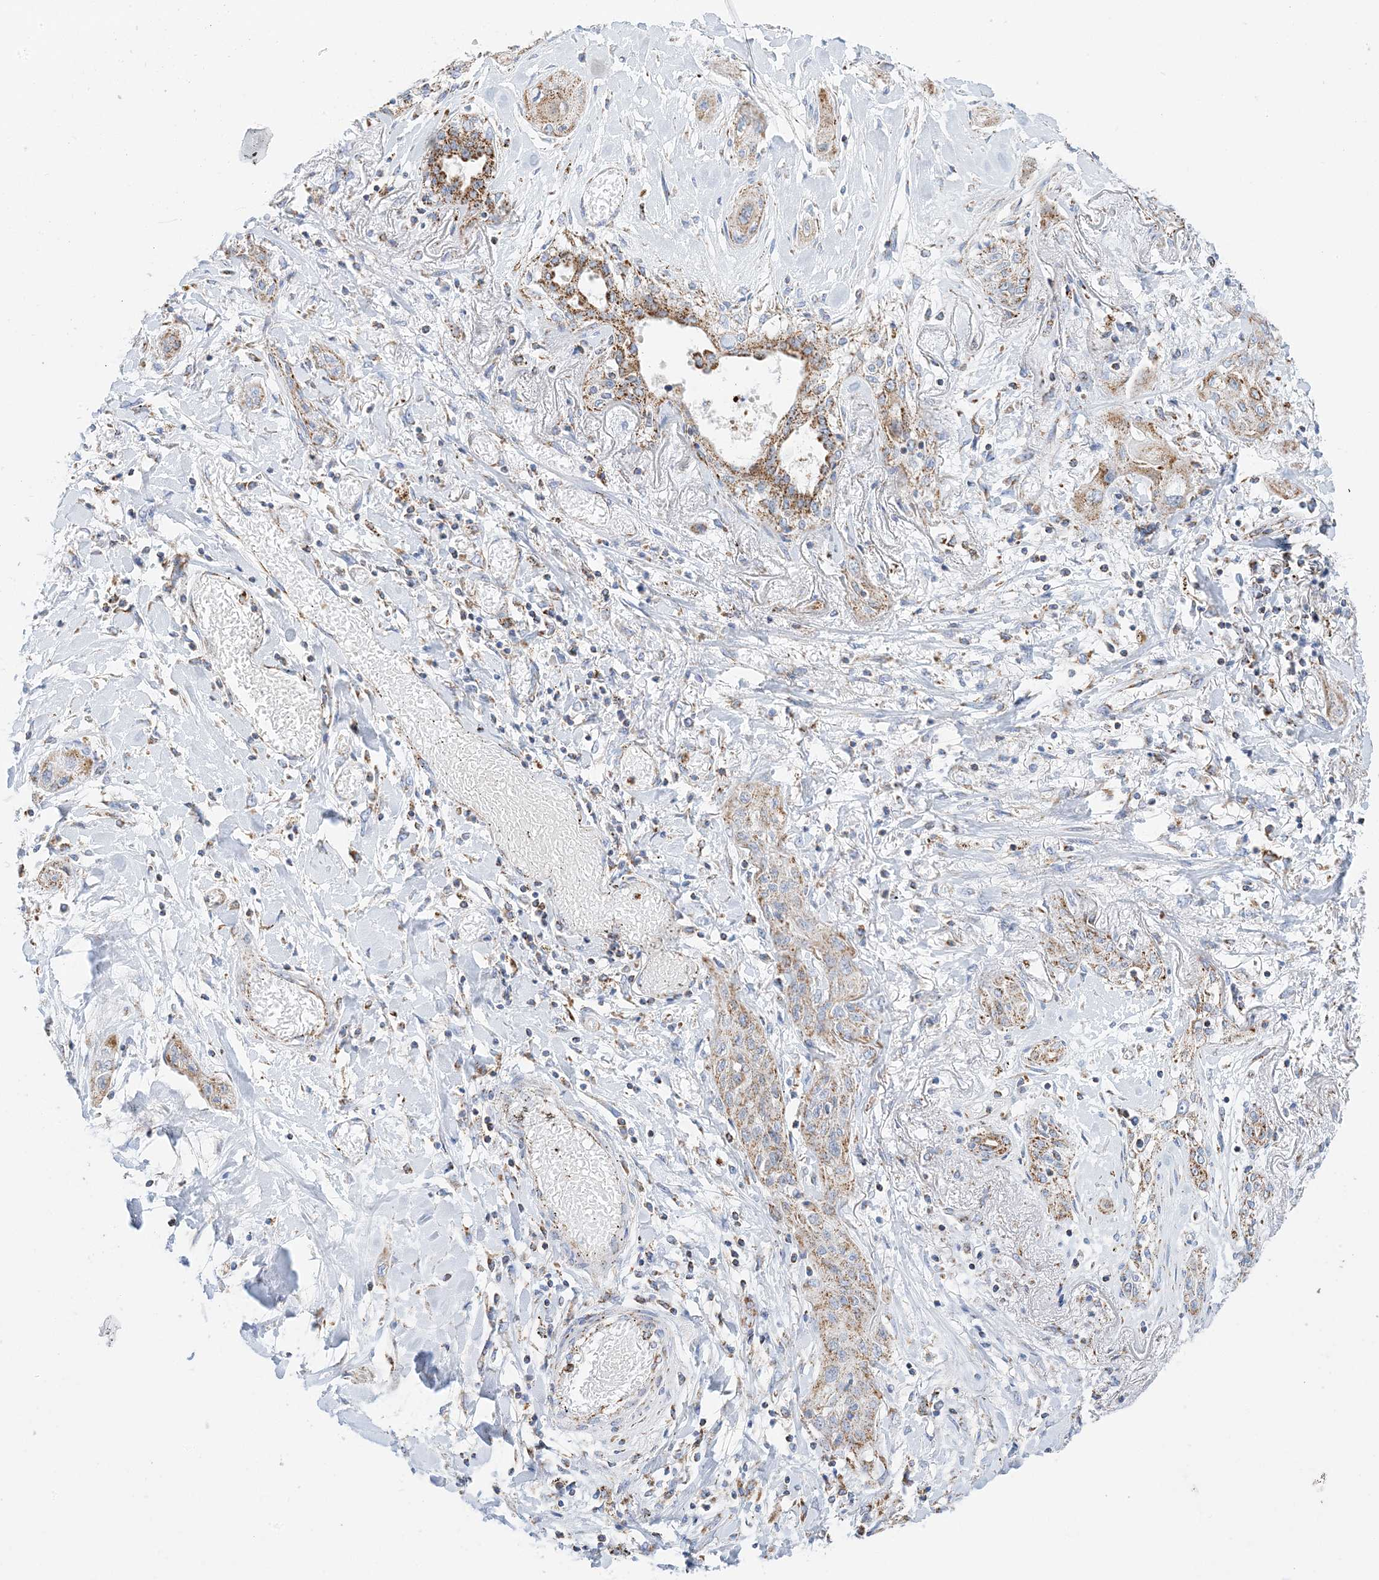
{"staining": {"intensity": "moderate", "quantity": ">75%", "location": "cytoplasmic/membranous"}, "tissue": "lung cancer", "cell_type": "Tumor cells", "image_type": "cancer", "snomed": [{"axis": "morphology", "description": "Squamous cell carcinoma, NOS"}, {"axis": "topography", "description": "Lung"}], "caption": "Brown immunohistochemical staining in lung cancer exhibits moderate cytoplasmic/membranous expression in about >75% of tumor cells.", "gene": "CAPN13", "patient": {"sex": "female", "age": 47}}